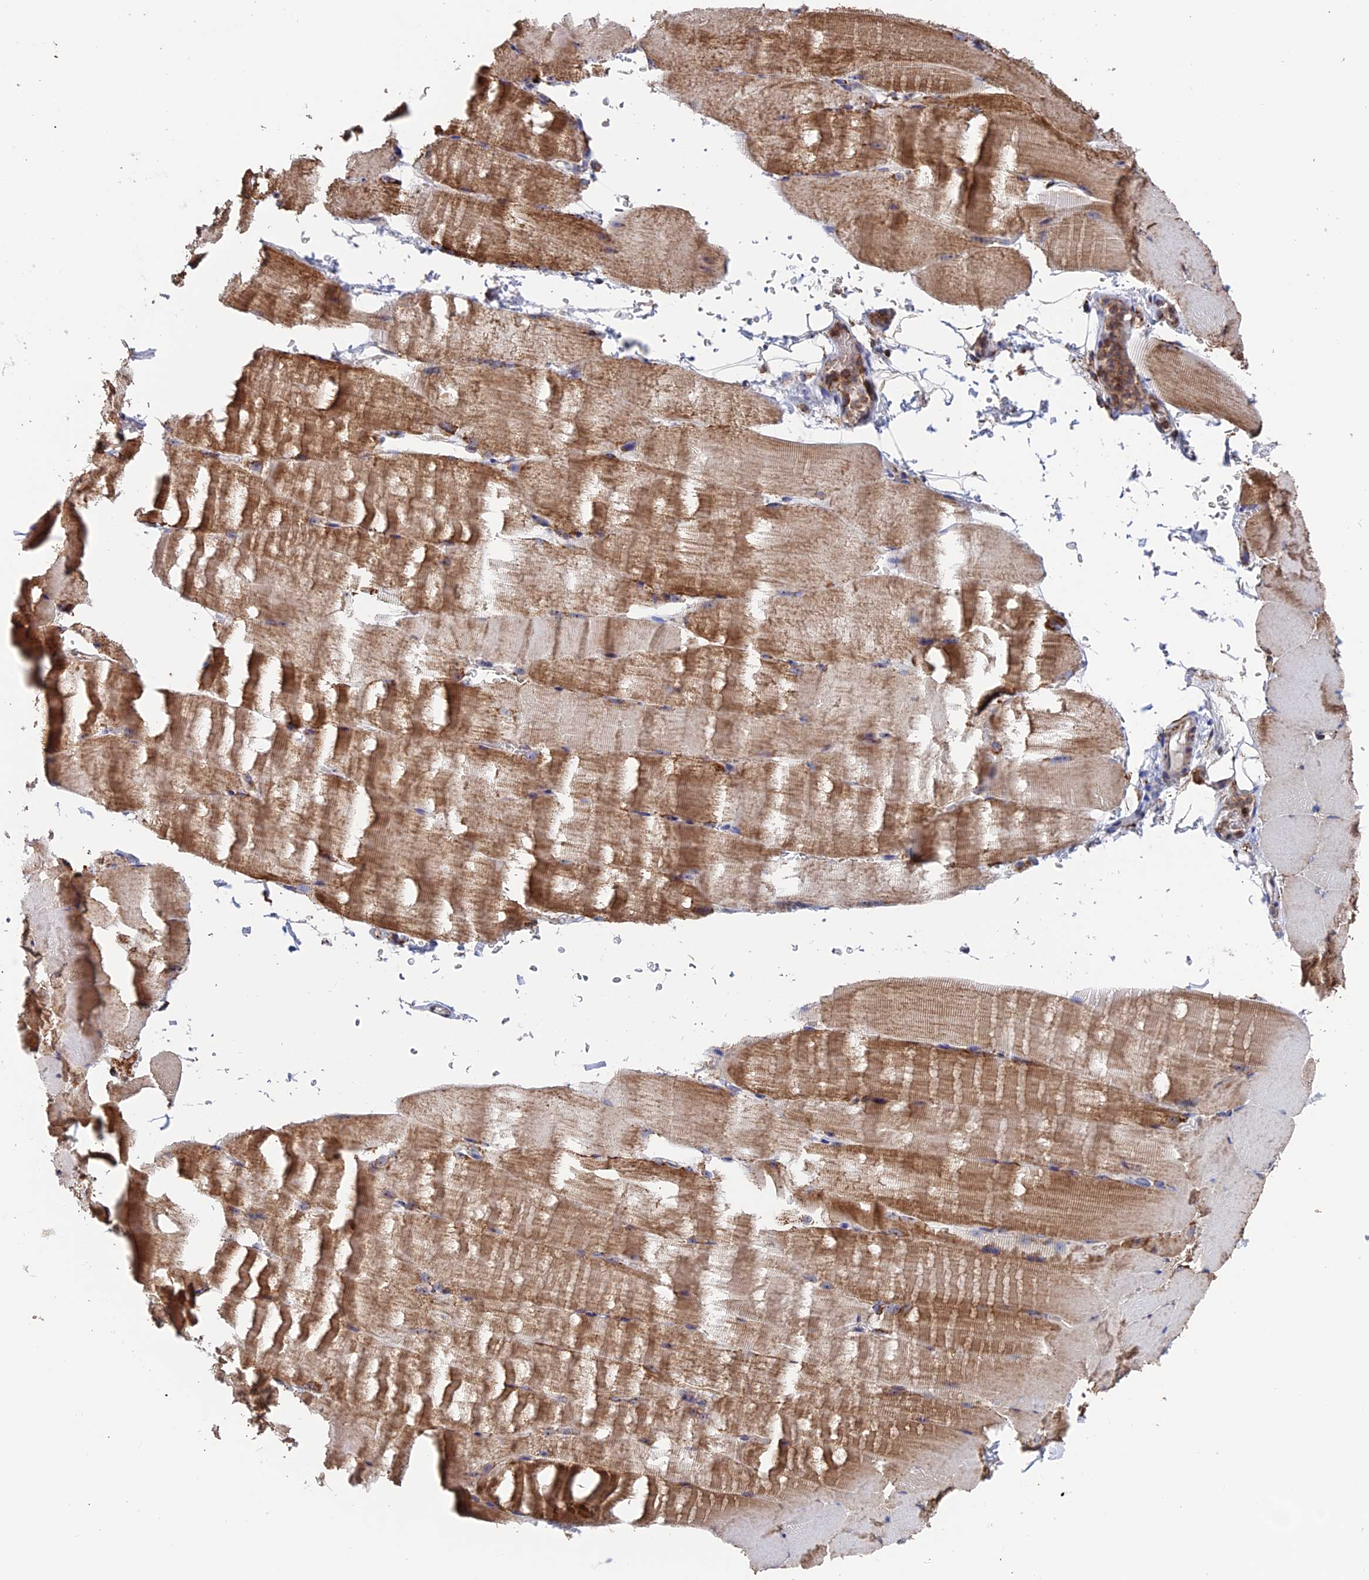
{"staining": {"intensity": "moderate", "quantity": "25%-75%", "location": "cytoplasmic/membranous"}, "tissue": "skeletal muscle", "cell_type": "Myocytes", "image_type": "normal", "snomed": [{"axis": "morphology", "description": "Normal tissue, NOS"}, {"axis": "topography", "description": "Skeletal muscle"}, {"axis": "topography", "description": "Parathyroid gland"}], "caption": "The immunohistochemical stain labels moderate cytoplasmic/membranous staining in myocytes of unremarkable skeletal muscle.", "gene": "DTYMK", "patient": {"sex": "female", "age": 37}}